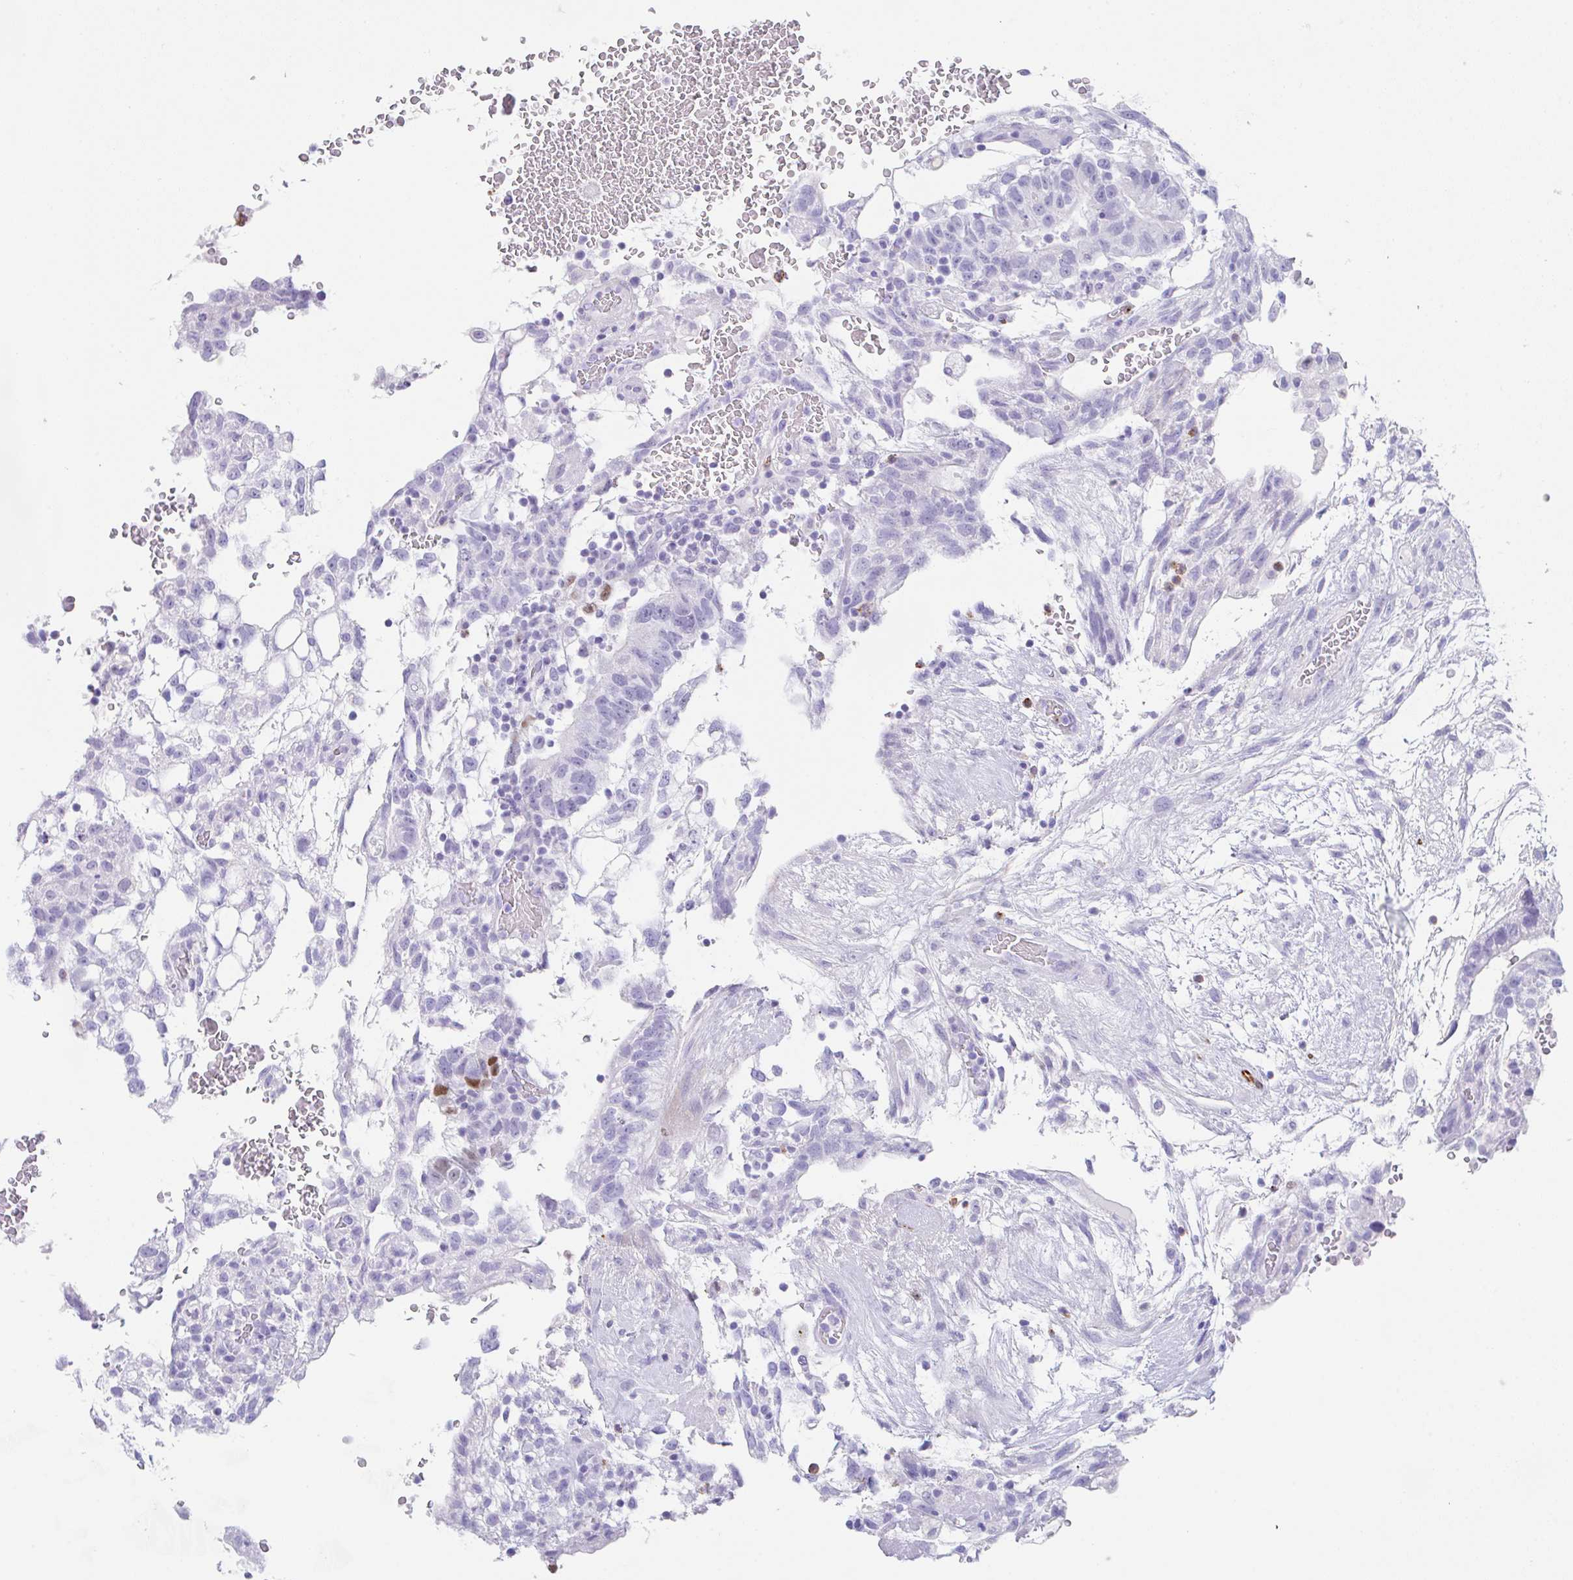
{"staining": {"intensity": "negative", "quantity": "none", "location": "none"}, "tissue": "testis cancer", "cell_type": "Tumor cells", "image_type": "cancer", "snomed": [{"axis": "morphology", "description": "Carcinoma, Embryonal, NOS"}, {"axis": "topography", "description": "Testis"}], "caption": "Tumor cells are negative for brown protein staining in testis cancer (embryonal carcinoma).", "gene": "TAS2R41", "patient": {"sex": "male", "age": 32}}